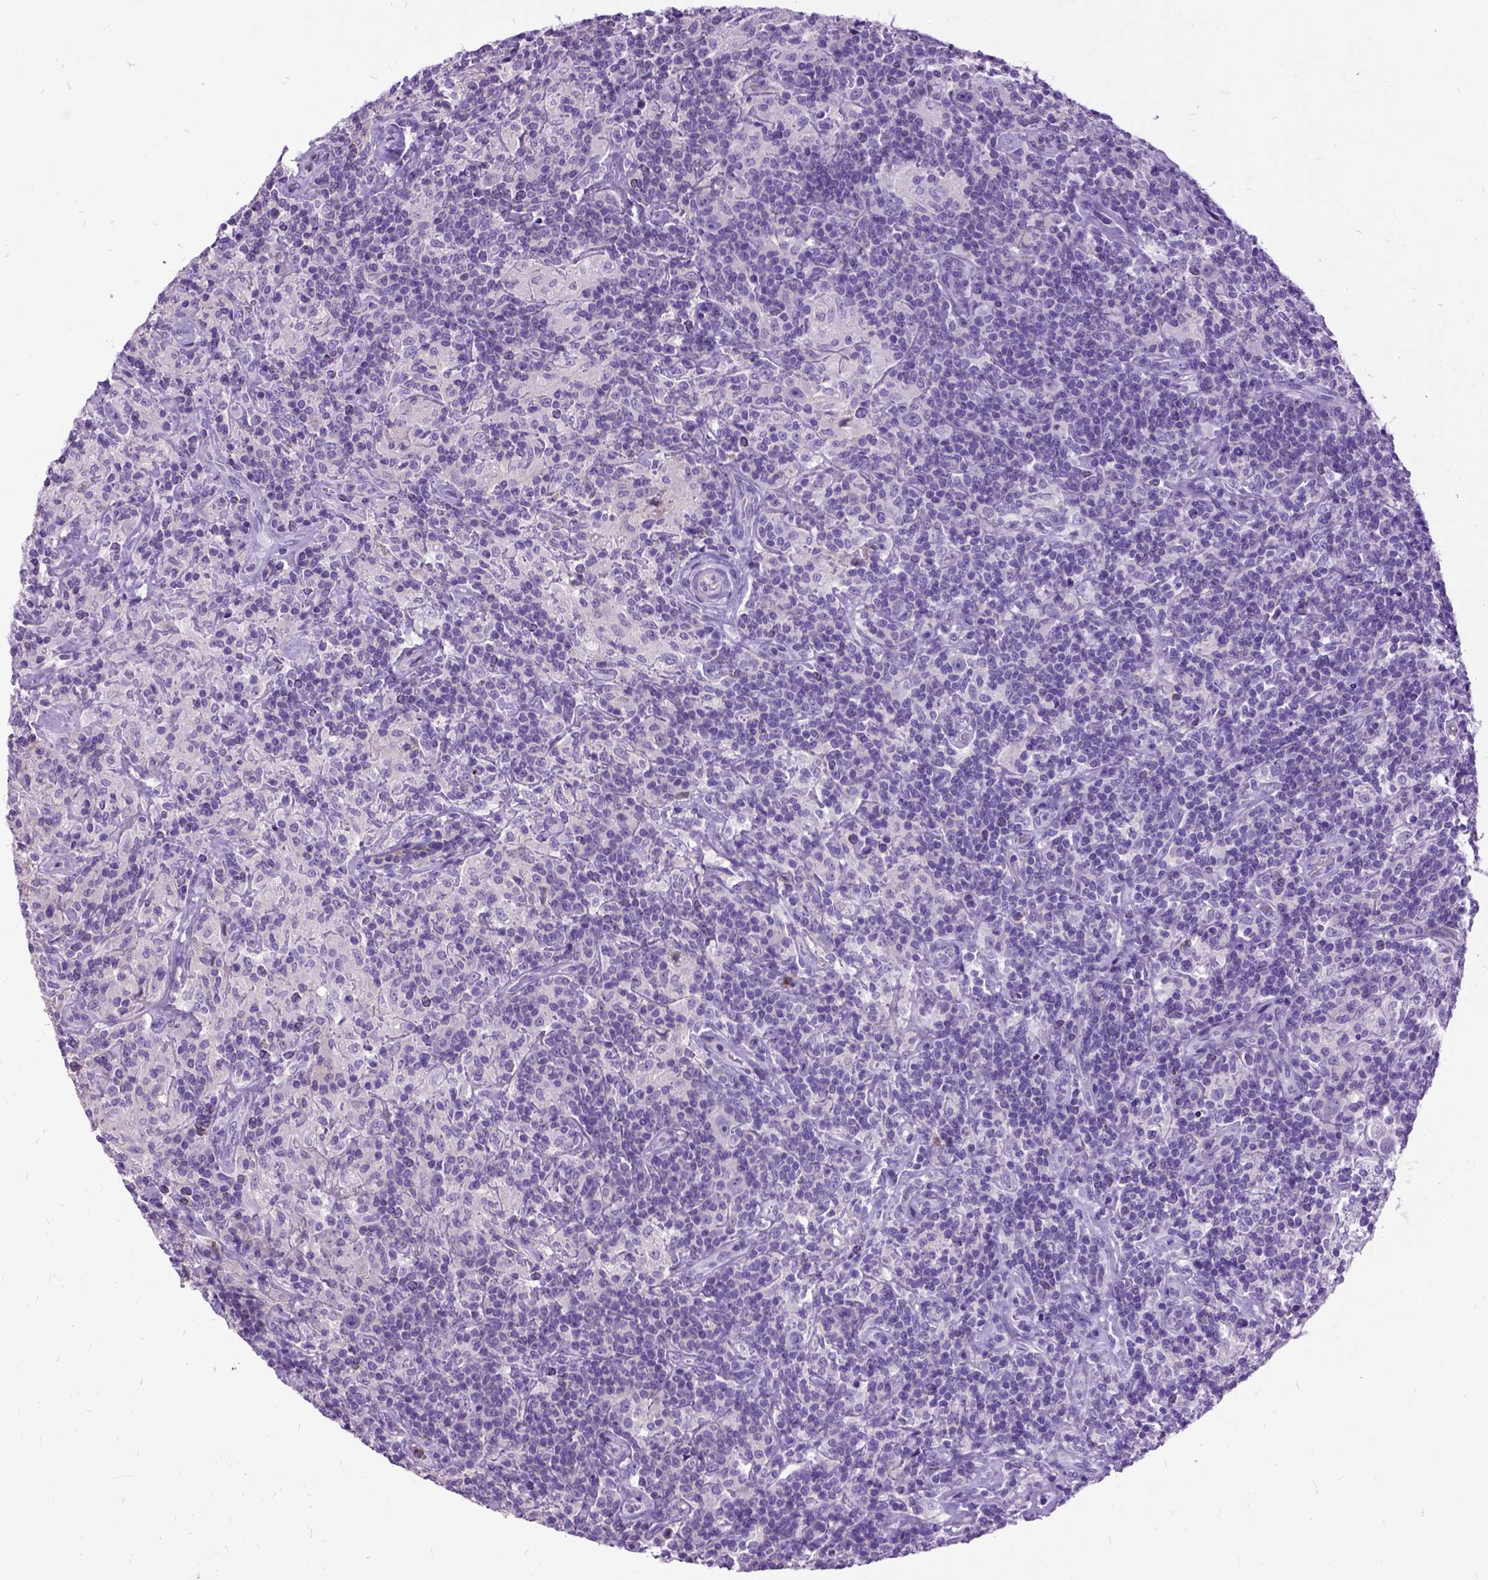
{"staining": {"intensity": "negative", "quantity": "none", "location": "none"}, "tissue": "lymphoma", "cell_type": "Tumor cells", "image_type": "cancer", "snomed": [{"axis": "morphology", "description": "Hodgkin's disease, NOS"}, {"axis": "topography", "description": "Lymph node"}], "caption": "DAB (3,3'-diaminobenzidine) immunohistochemical staining of lymphoma exhibits no significant expression in tumor cells.", "gene": "PRG2", "patient": {"sex": "male", "age": 70}}